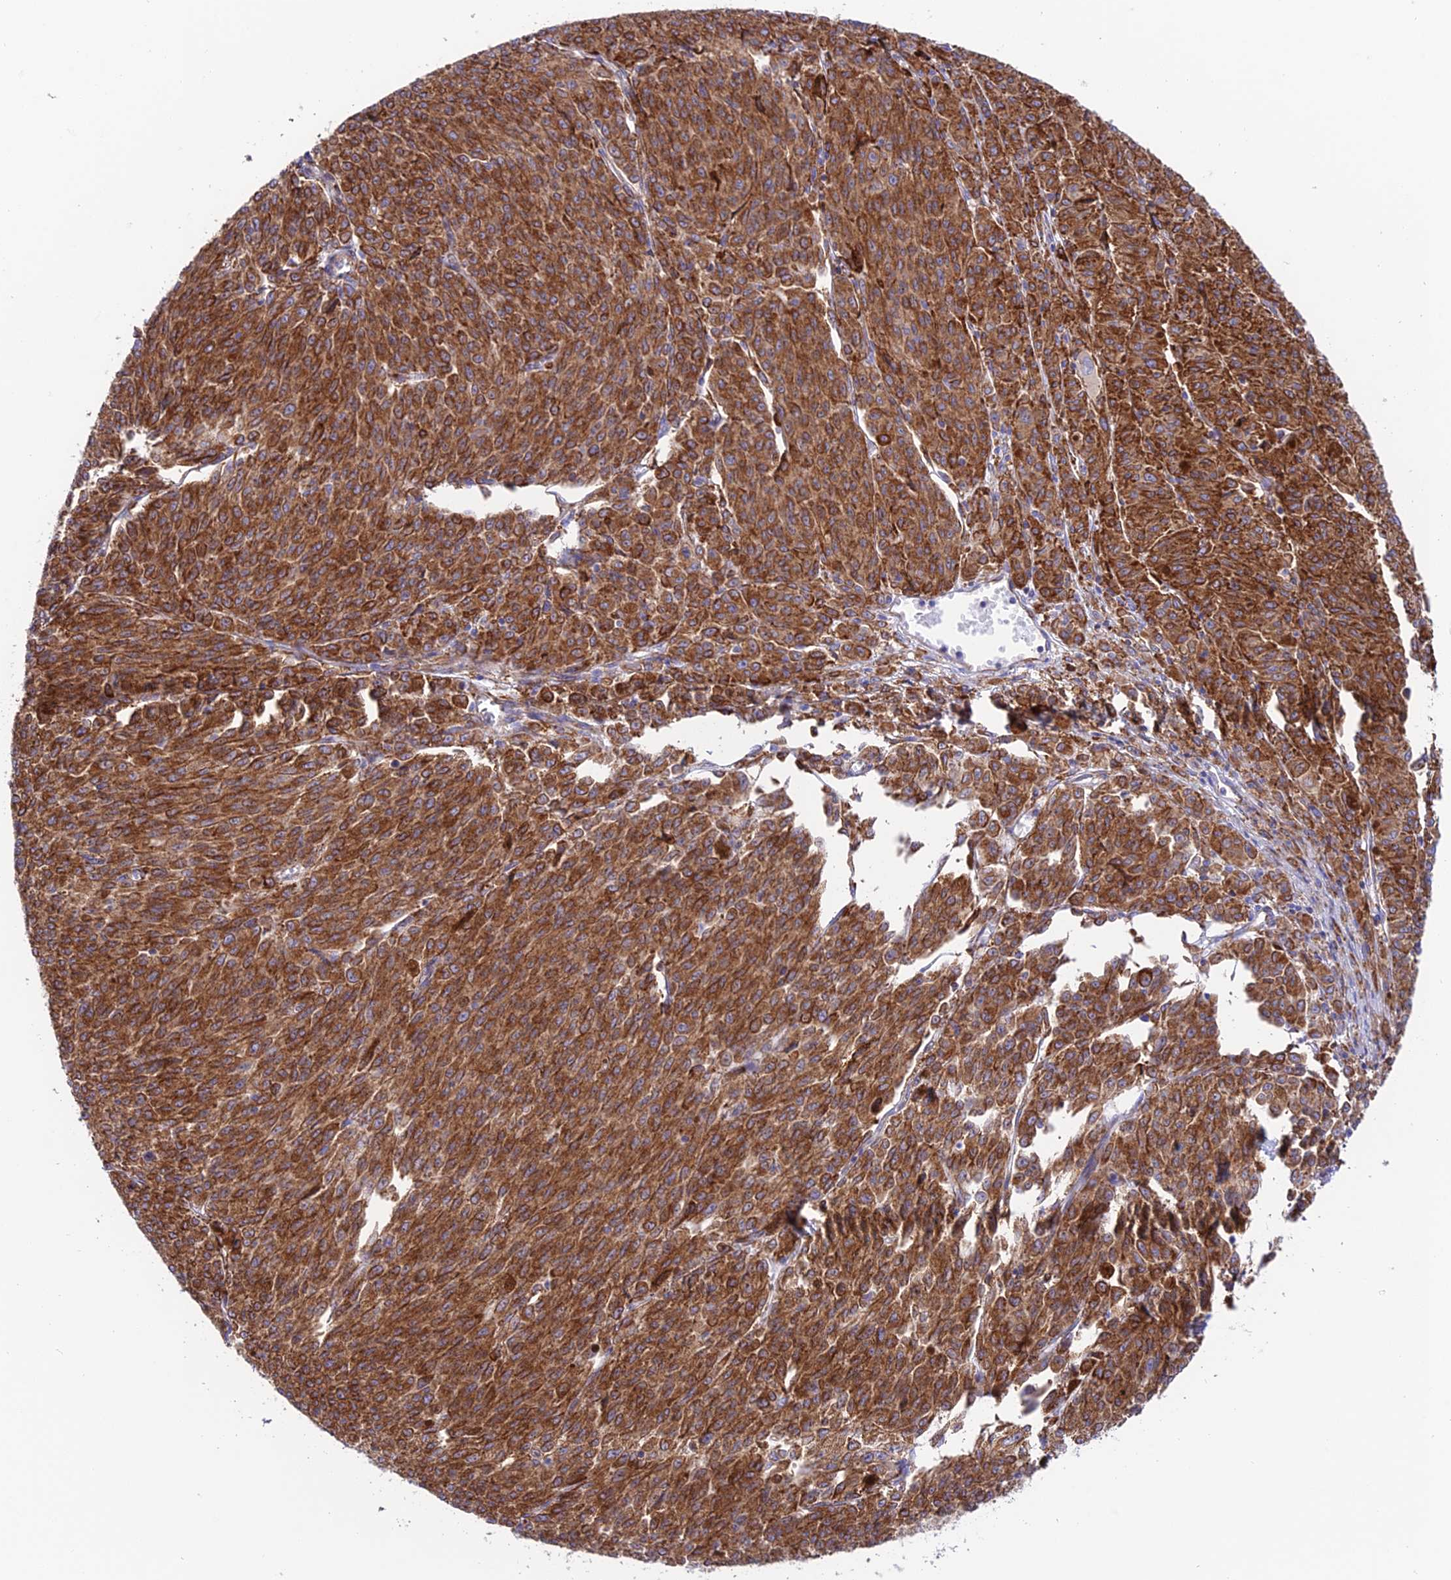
{"staining": {"intensity": "strong", "quantity": ">75%", "location": "cytoplasmic/membranous"}, "tissue": "melanoma", "cell_type": "Tumor cells", "image_type": "cancer", "snomed": [{"axis": "morphology", "description": "Malignant melanoma, NOS"}, {"axis": "topography", "description": "Skin"}], "caption": "Human melanoma stained with a brown dye exhibits strong cytoplasmic/membranous positive expression in approximately >75% of tumor cells.", "gene": "TUBGCP6", "patient": {"sex": "female", "age": 52}}